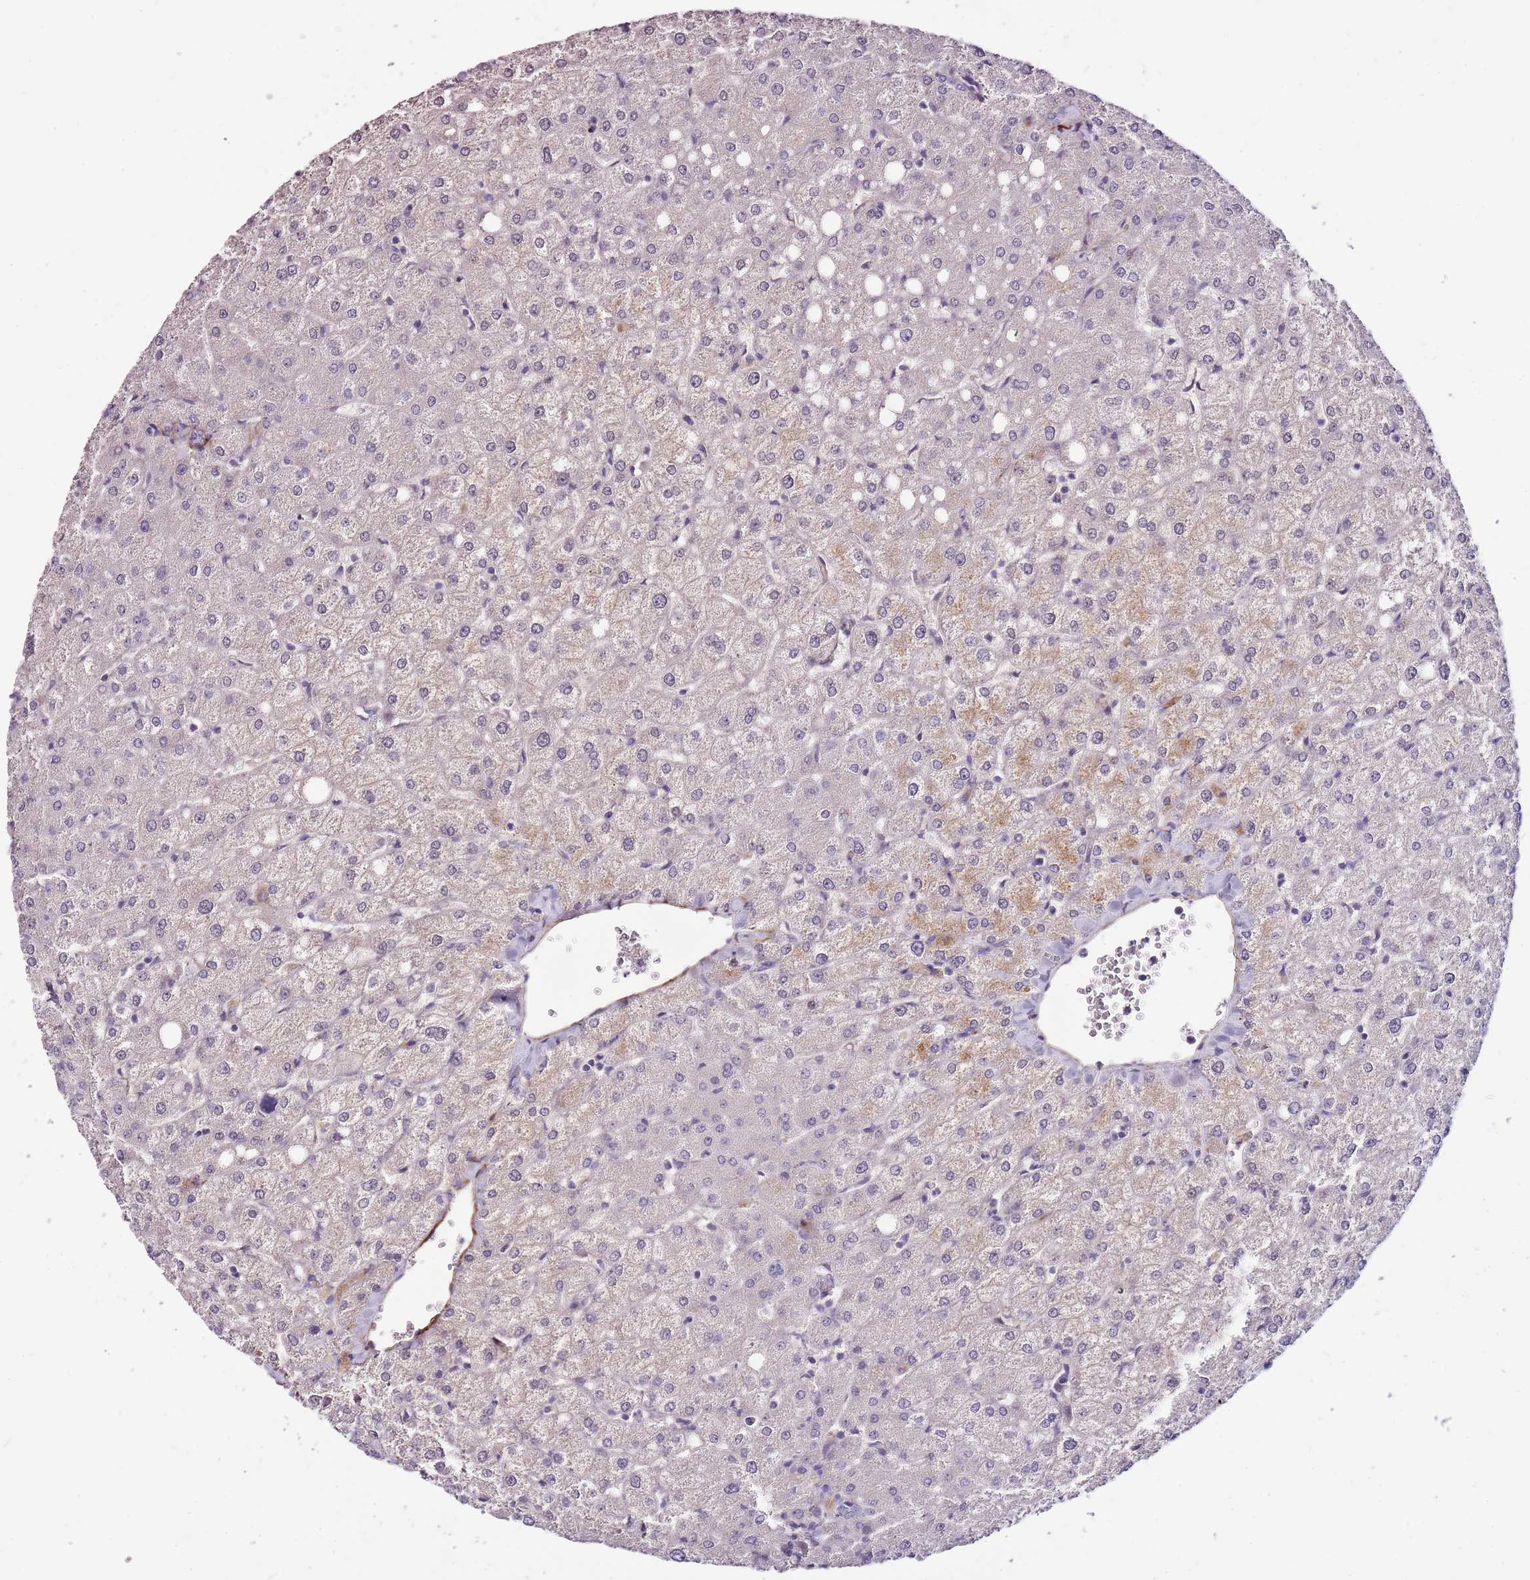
{"staining": {"intensity": "negative", "quantity": "none", "location": "none"}, "tissue": "liver", "cell_type": "Cholangiocytes", "image_type": "normal", "snomed": [{"axis": "morphology", "description": "Normal tissue, NOS"}, {"axis": "topography", "description": "Liver"}], "caption": "This is an IHC photomicrograph of normal liver. There is no expression in cholangiocytes.", "gene": "NKX2", "patient": {"sex": "female", "age": 54}}